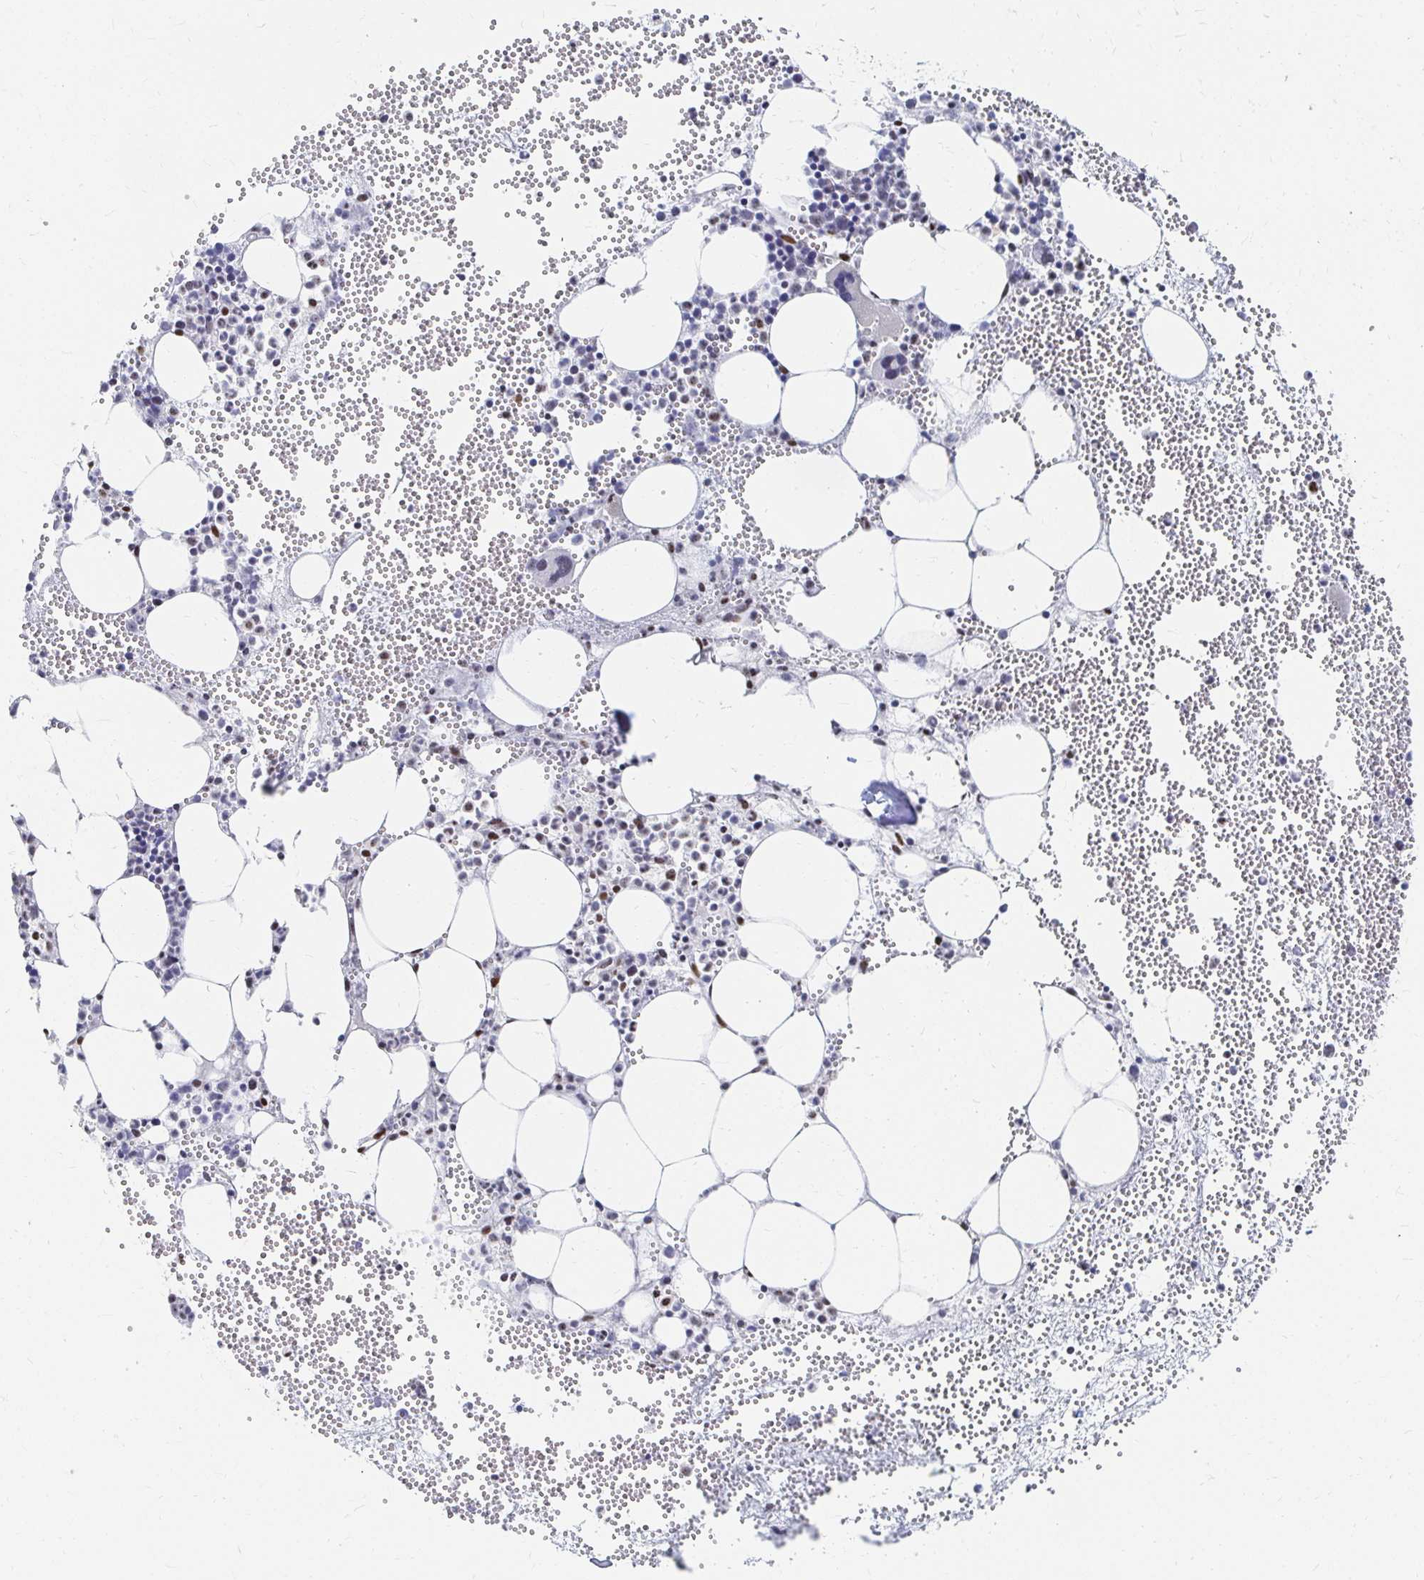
{"staining": {"intensity": "moderate", "quantity": "<25%", "location": "nuclear"}, "tissue": "bone marrow", "cell_type": "Hematopoietic cells", "image_type": "normal", "snomed": [{"axis": "morphology", "description": "Normal tissue, NOS"}, {"axis": "topography", "description": "Bone marrow"}], "caption": "This histopathology image displays immunohistochemistry staining of benign human bone marrow, with low moderate nuclear expression in approximately <25% of hematopoietic cells.", "gene": "CLIC3", "patient": {"sex": "female", "age": 57}}